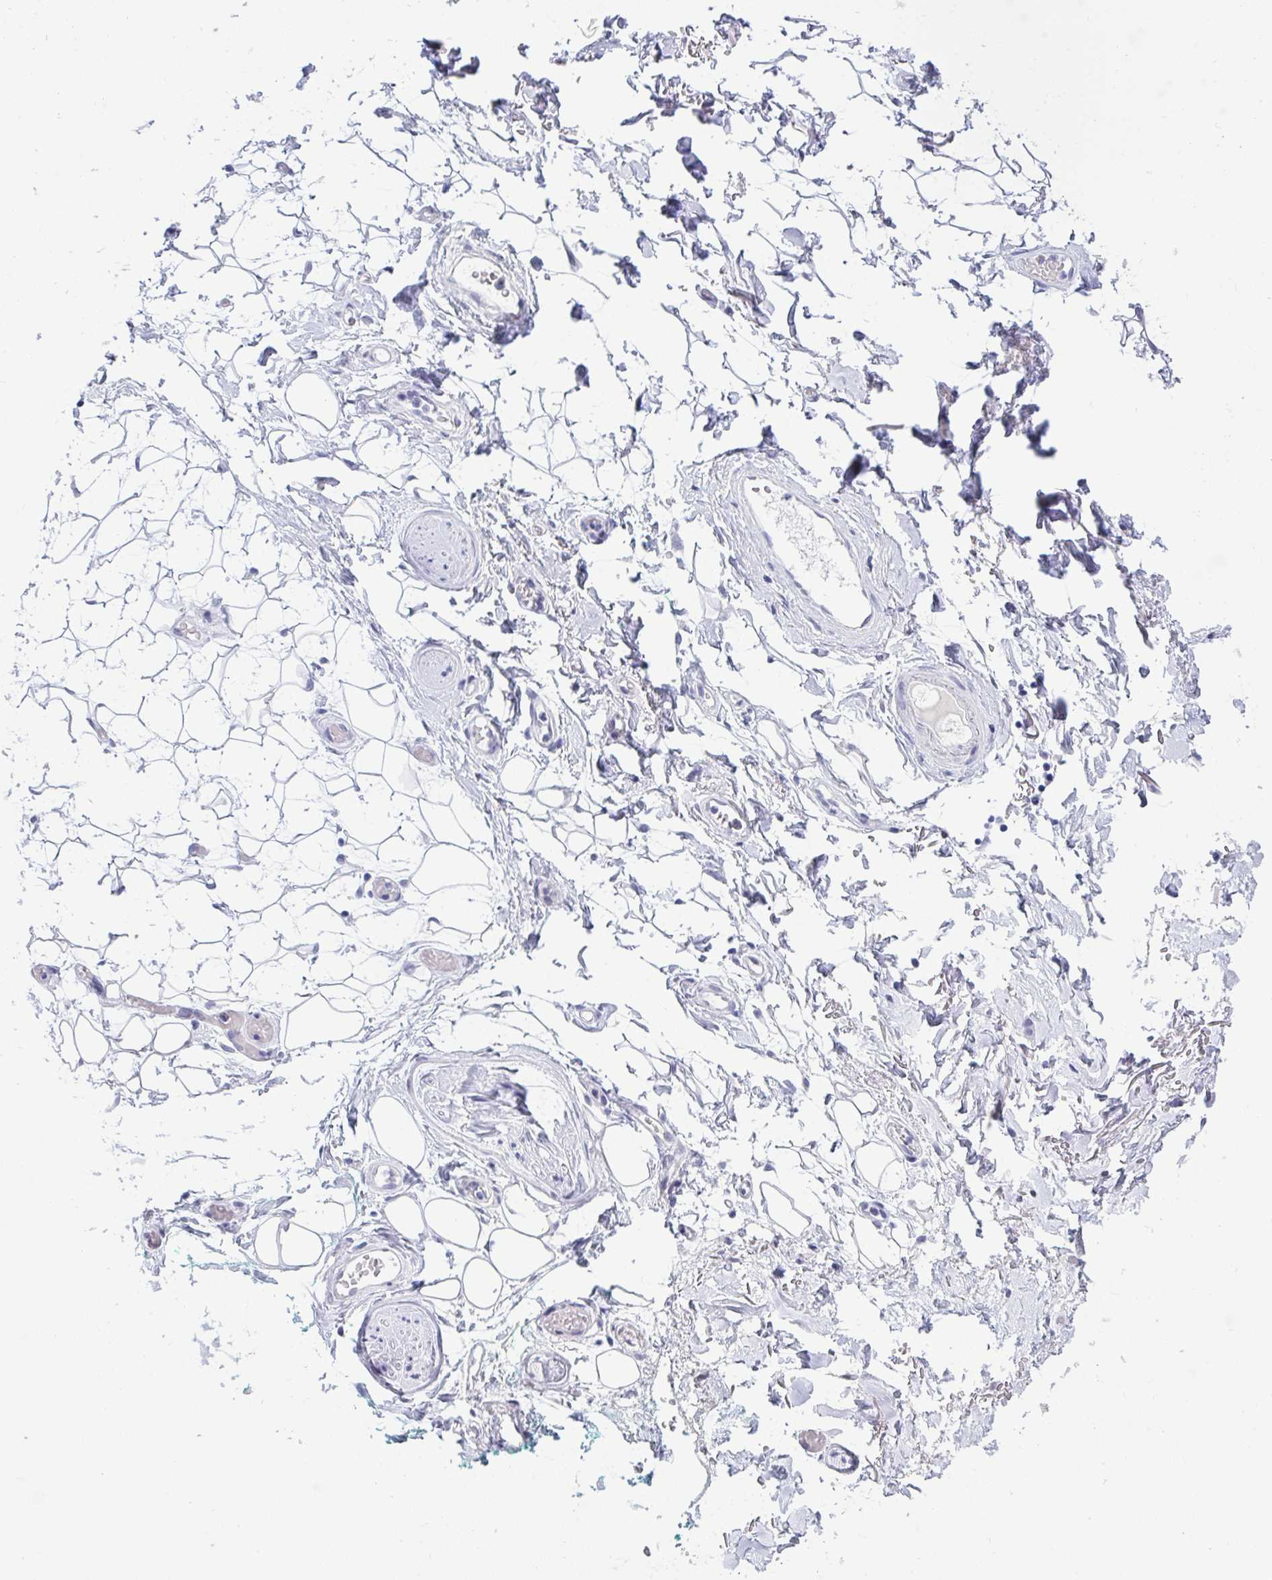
{"staining": {"intensity": "negative", "quantity": "none", "location": "none"}, "tissue": "adipose tissue", "cell_type": "Adipocytes", "image_type": "normal", "snomed": [{"axis": "morphology", "description": "Normal tissue, NOS"}, {"axis": "topography", "description": "Anal"}, {"axis": "topography", "description": "Peripheral nerve tissue"}], "caption": "An image of adipose tissue stained for a protein displays no brown staining in adipocytes.", "gene": "PRDM9", "patient": {"sex": "male", "age": 78}}